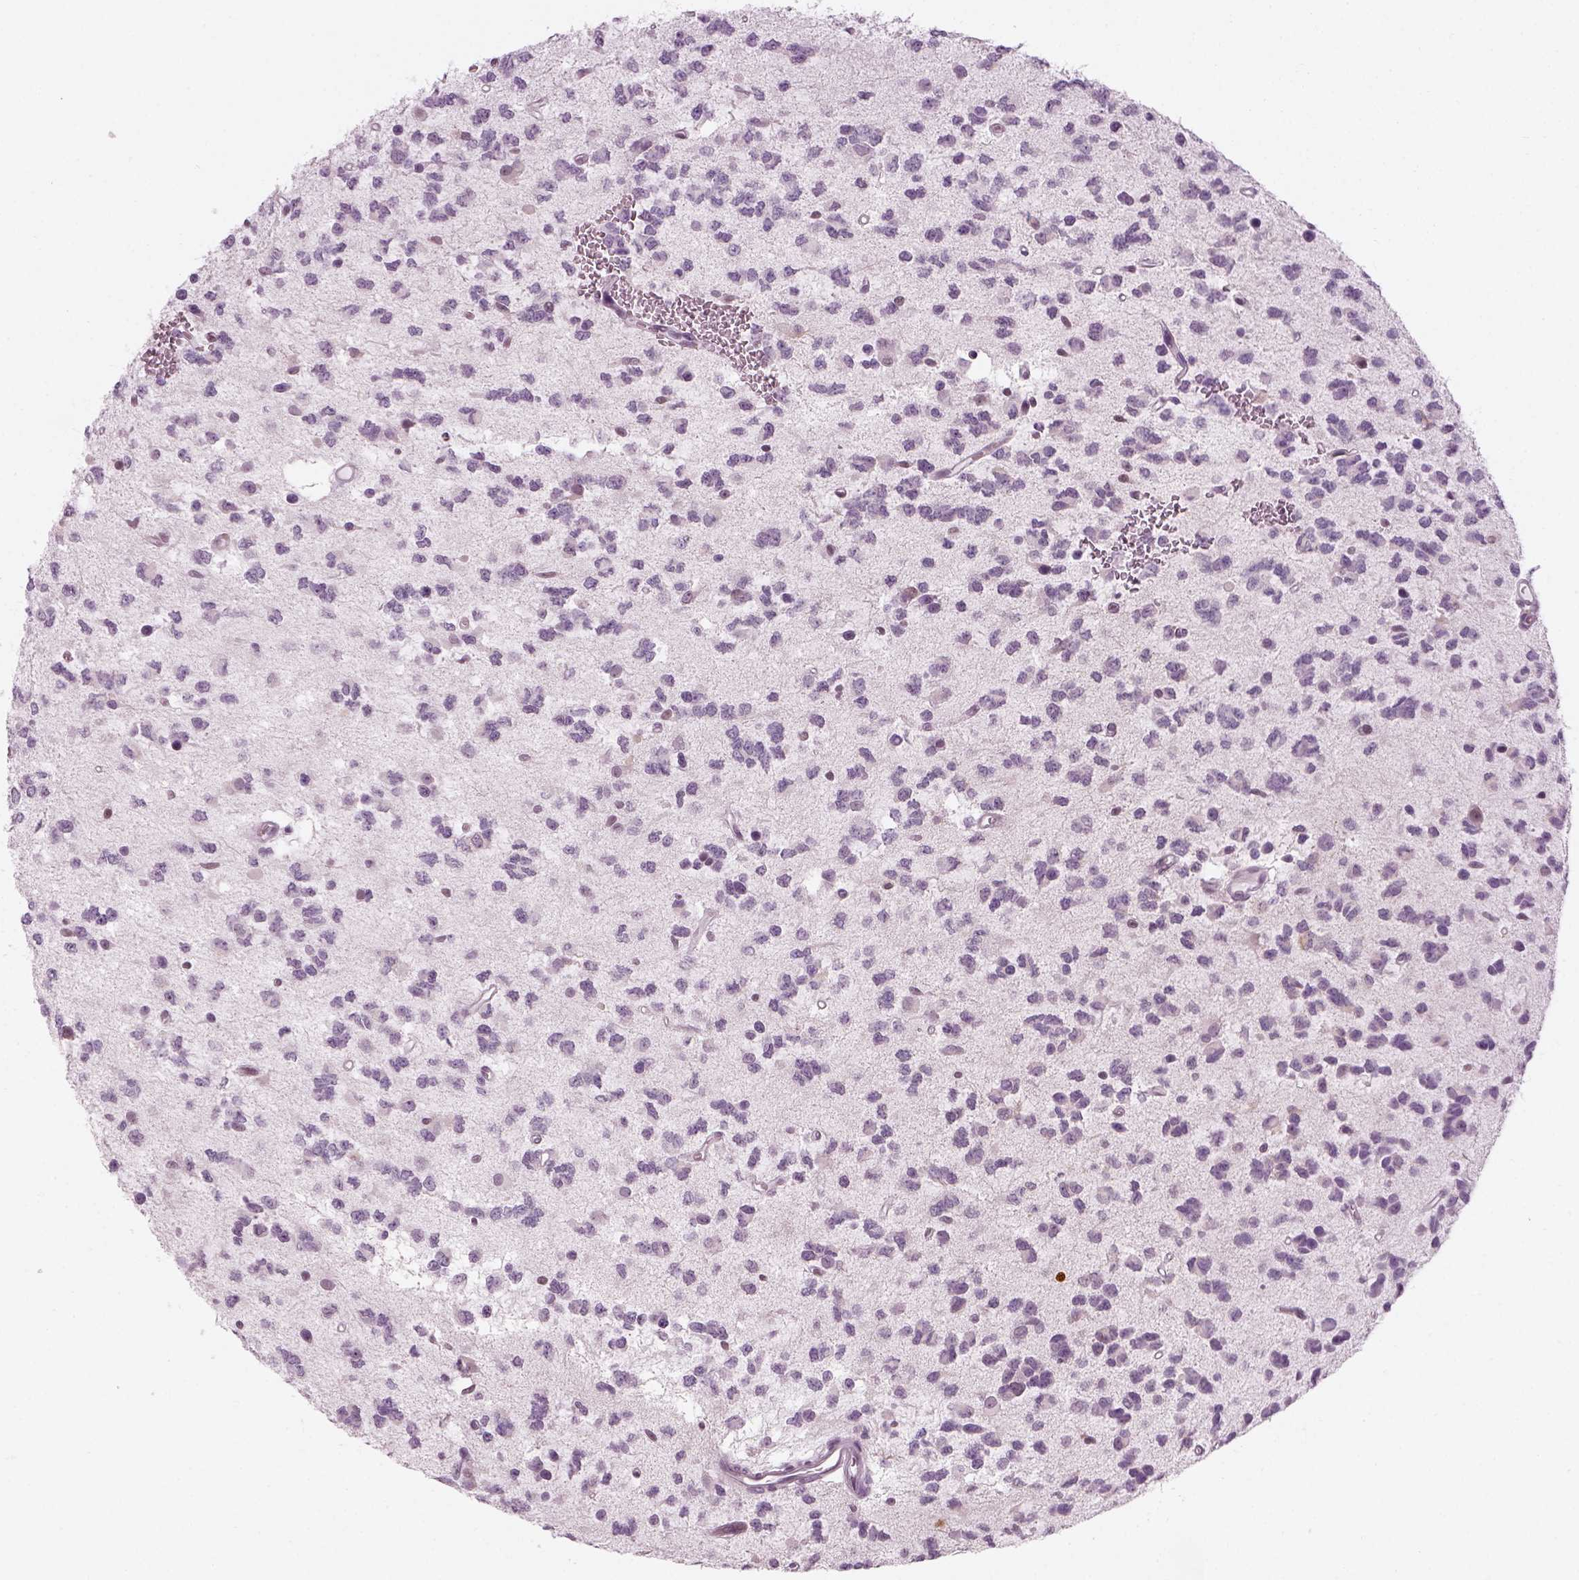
{"staining": {"intensity": "negative", "quantity": "none", "location": "none"}, "tissue": "glioma", "cell_type": "Tumor cells", "image_type": "cancer", "snomed": [{"axis": "morphology", "description": "Glioma, malignant, Low grade"}, {"axis": "topography", "description": "Brain"}], "caption": "Immunohistochemical staining of human glioma reveals no significant positivity in tumor cells. The staining was performed using DAB (3,3'-diaminobenzidine) to visualize the protein expression in brown, while the nuclei were stained in blue with hematoxylin (Magnification: 20x).", "gene": "KCNG2", "patient": {"sex": "female", "age": 45}}